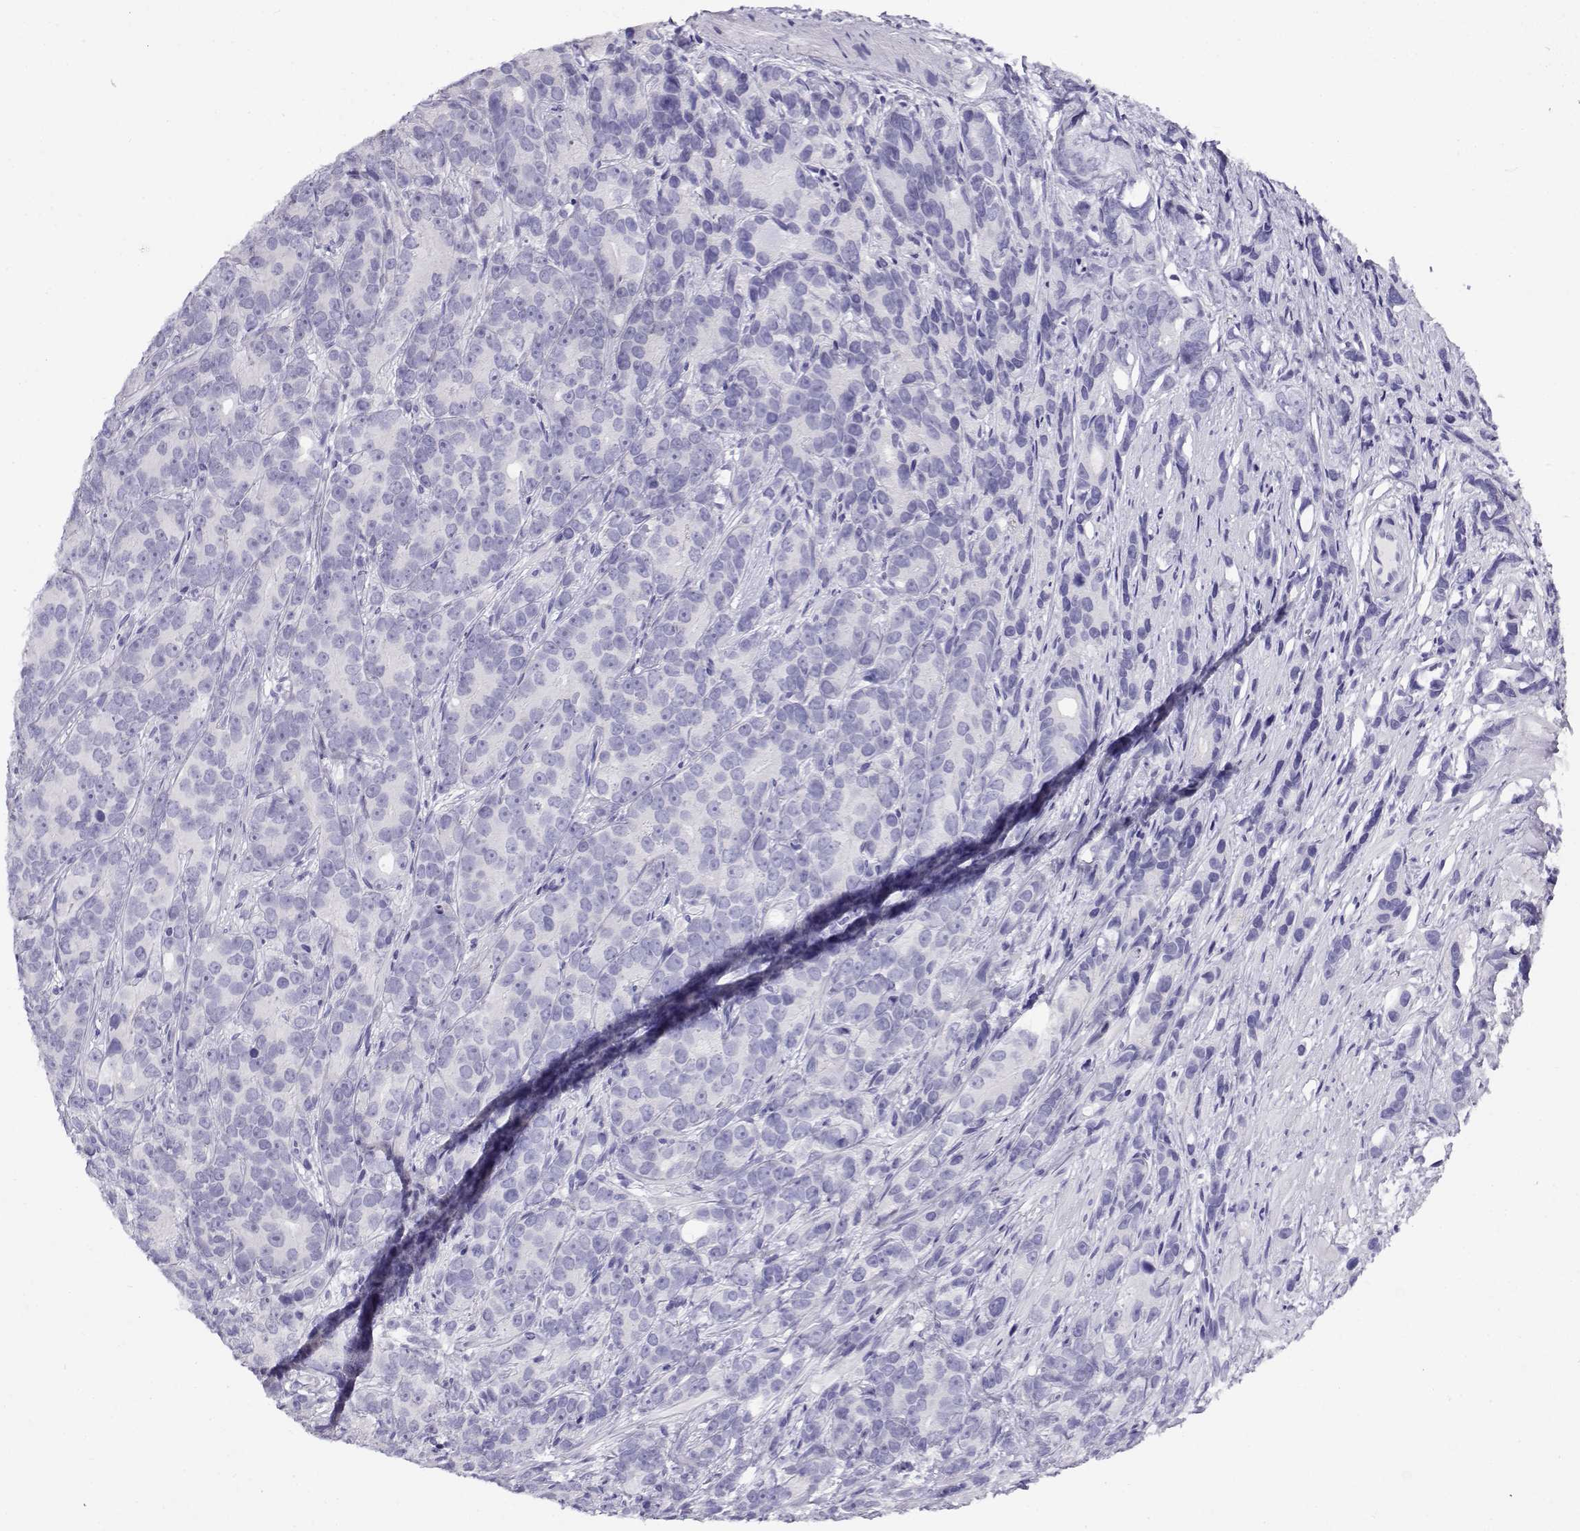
{"staining": {"intensity": "negative", "quantity": "none", "location": "none"}, "tissue": "prostate cancer", "cell_type": "Tumor cells", "image_type": "cancer", "snomed": [{"axis": "morphology", "description": "Adenocarcinoma, High grade"}, {"axis": "topography", "description": "Prostate"}], "caption": "This image is of high-grade adenocarcinoma (prostate) stained with immunohistochemistry to label a protein in brown with the nuclei are counter-stained blue. There is no staining in tumor cells.", "gene": "CABS1", "patient": {"sex": "male", "age": 90}}